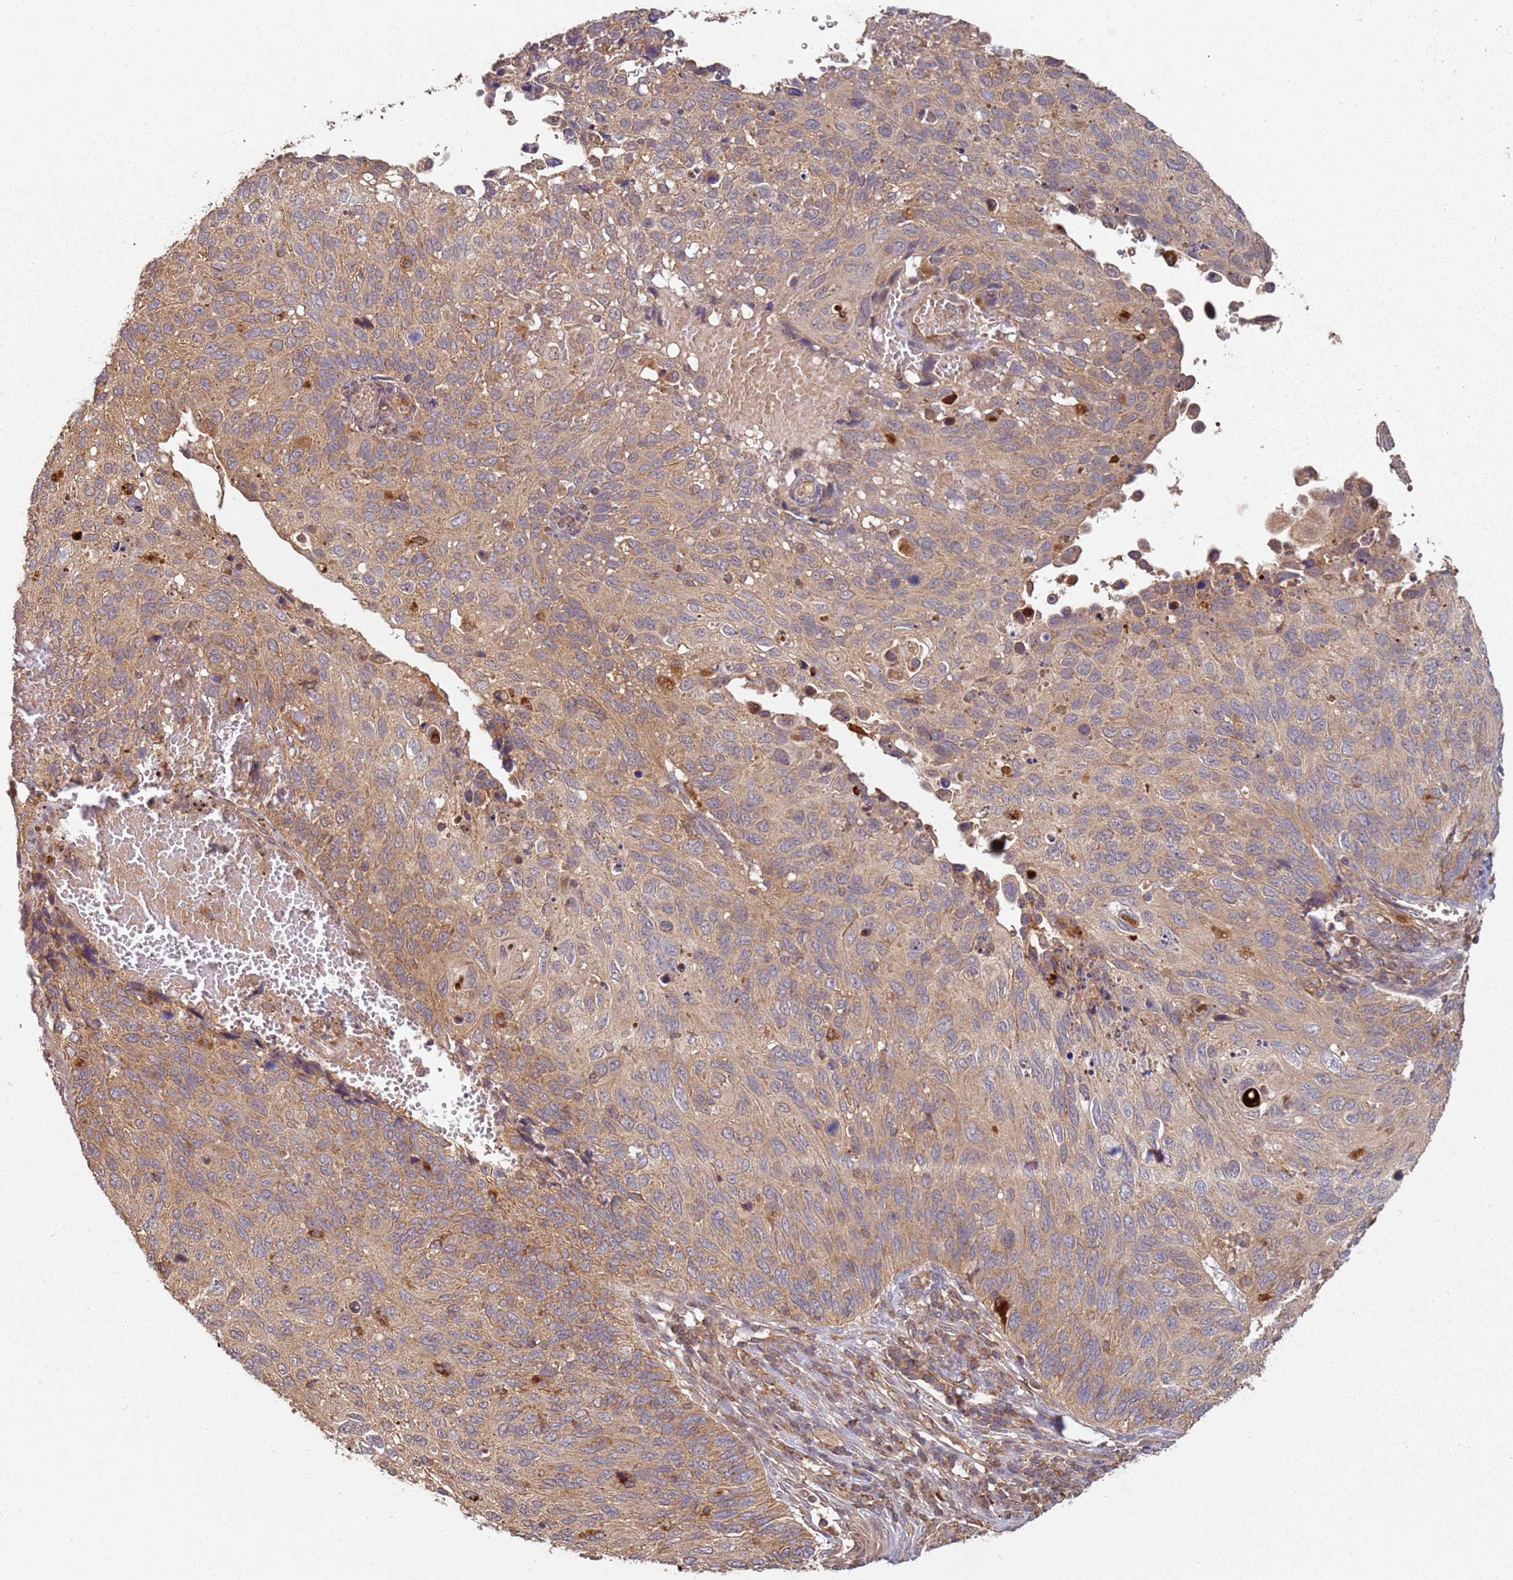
{"staining": {"intensity": "moderate", "quantity": ">75%", "location": "cytoplasmic/membranous"}, "tissue": "cervical cancer", "cell_type": "Tumor cells", "image_type": "cancer", "snomed": [{"axis": "morphology", "description": "Squamous cell carcinoma, NOS"}, {"axis": "topography", "description": "Cervix"}], "caption": "Protein expression analysis of human squamous cell carcinoma (cervical) reveals moderate cytoplasmic/membranous expression in about >75% of tumor cells. (Stains: DAB (3,3'-diaminobenzidine) in brown, nuclei in blue, Microscopy: brightfield microscopy at high magnification).", "gene": "SCGB2B2", "patient": {"sex": "female", "age": 70}}